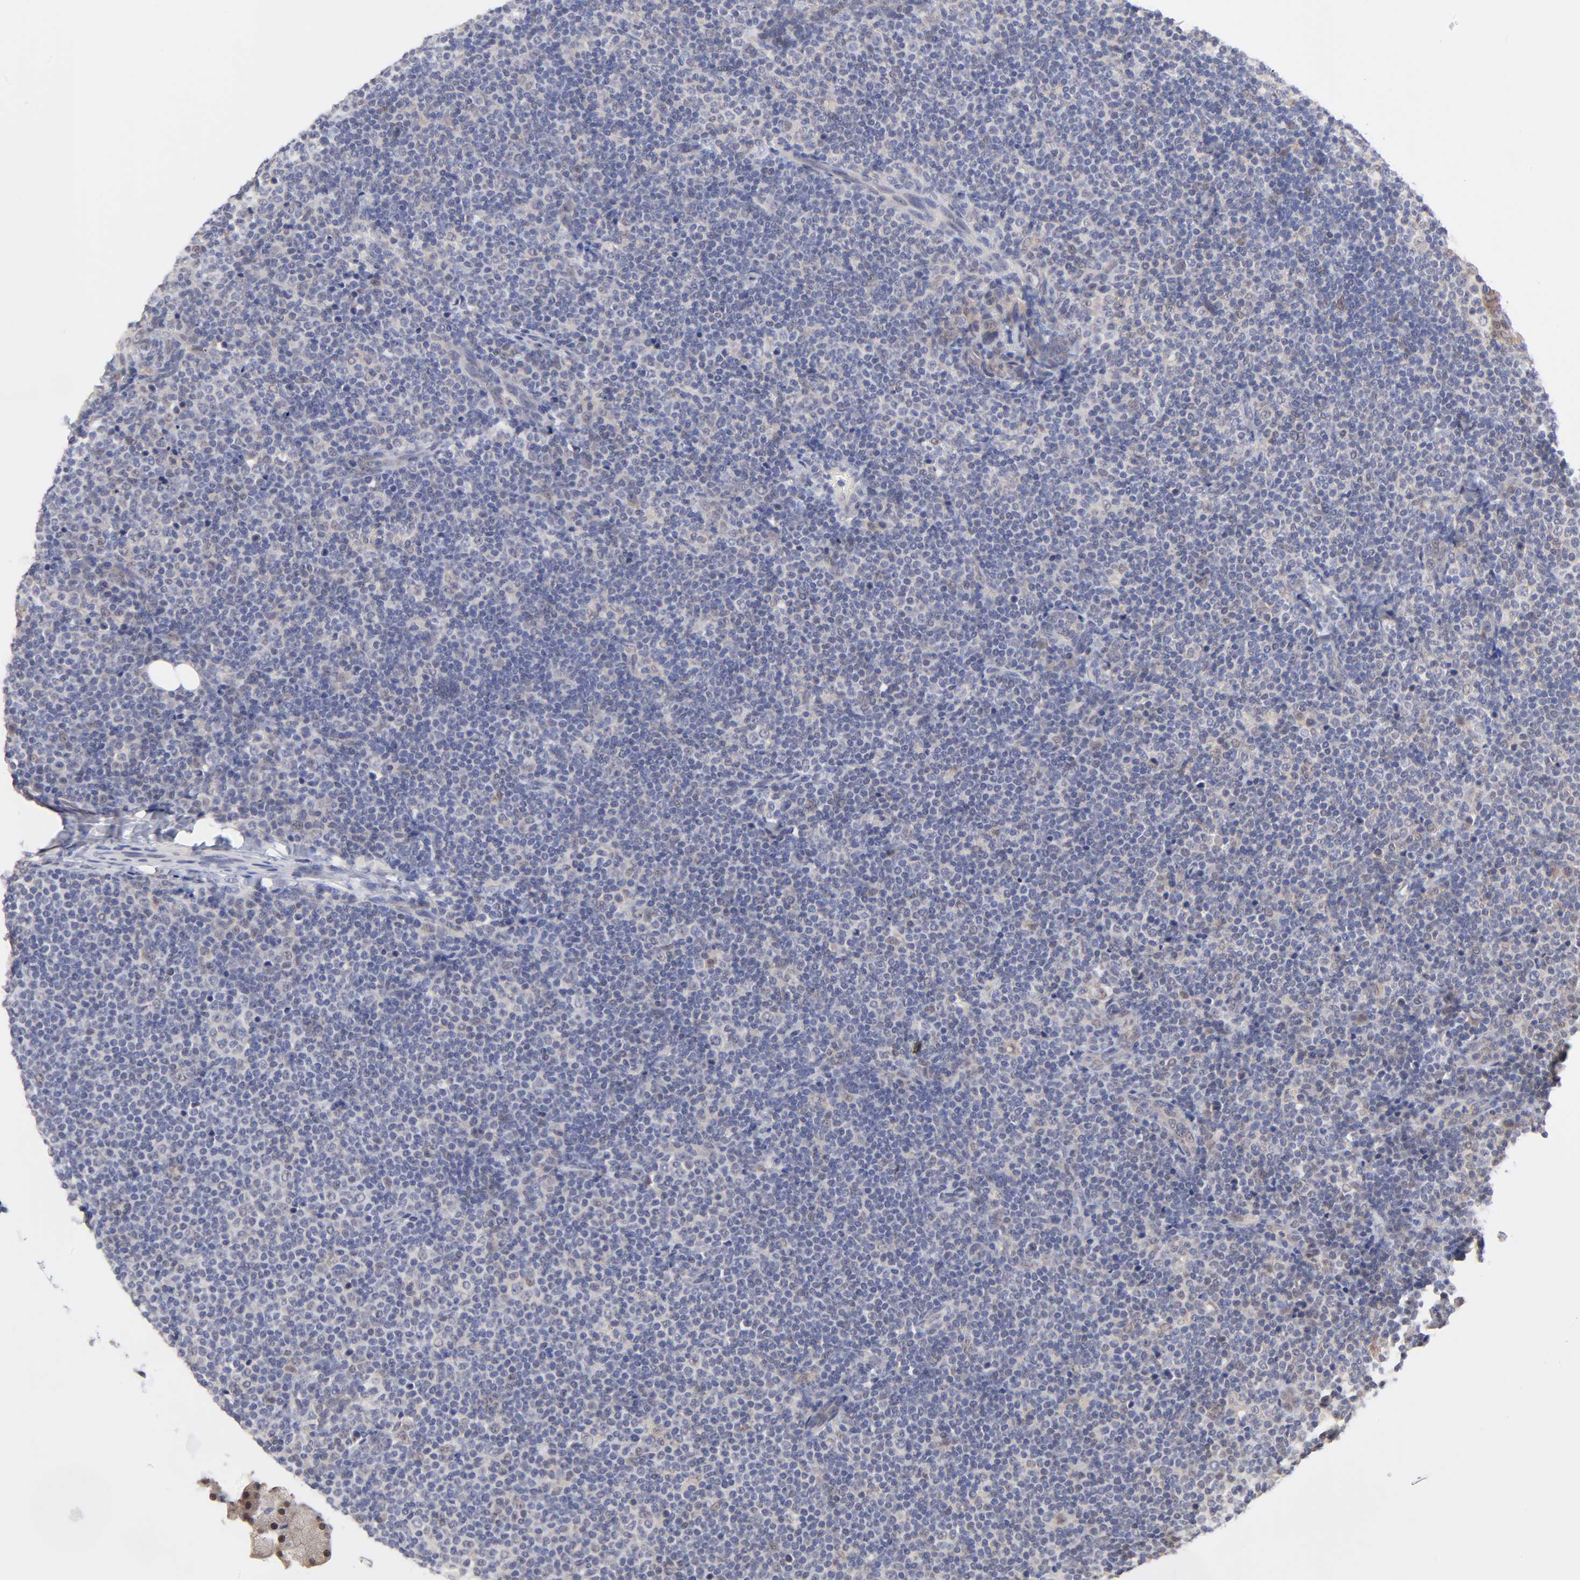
{"staining": {"intensity": "weak", "quantity": "<25%", "location": "nuclear"}, "tissue": "lymph node", "cell_type": "Germinal center cells", "image_type": "normal", "snomed": [{"axis": "morphology", "description": "Normal tissue, NOS"}, {"axis": "morphology", "description": "Uncertain malignant potential"}, {"axis": "topography", "description": "Lymph node"}, {"axis": "topography", "description": "Salivary gland, NOS"}], "caption": "There is no significant staining in germinal center cells of lymph node. Brightfield microscopy of IHC stained with DAB (brown) and hematoxylin (blue), captured at high magnification.", "gene": "TXNL1", "patient": {"sex": "female", "age": 51}}